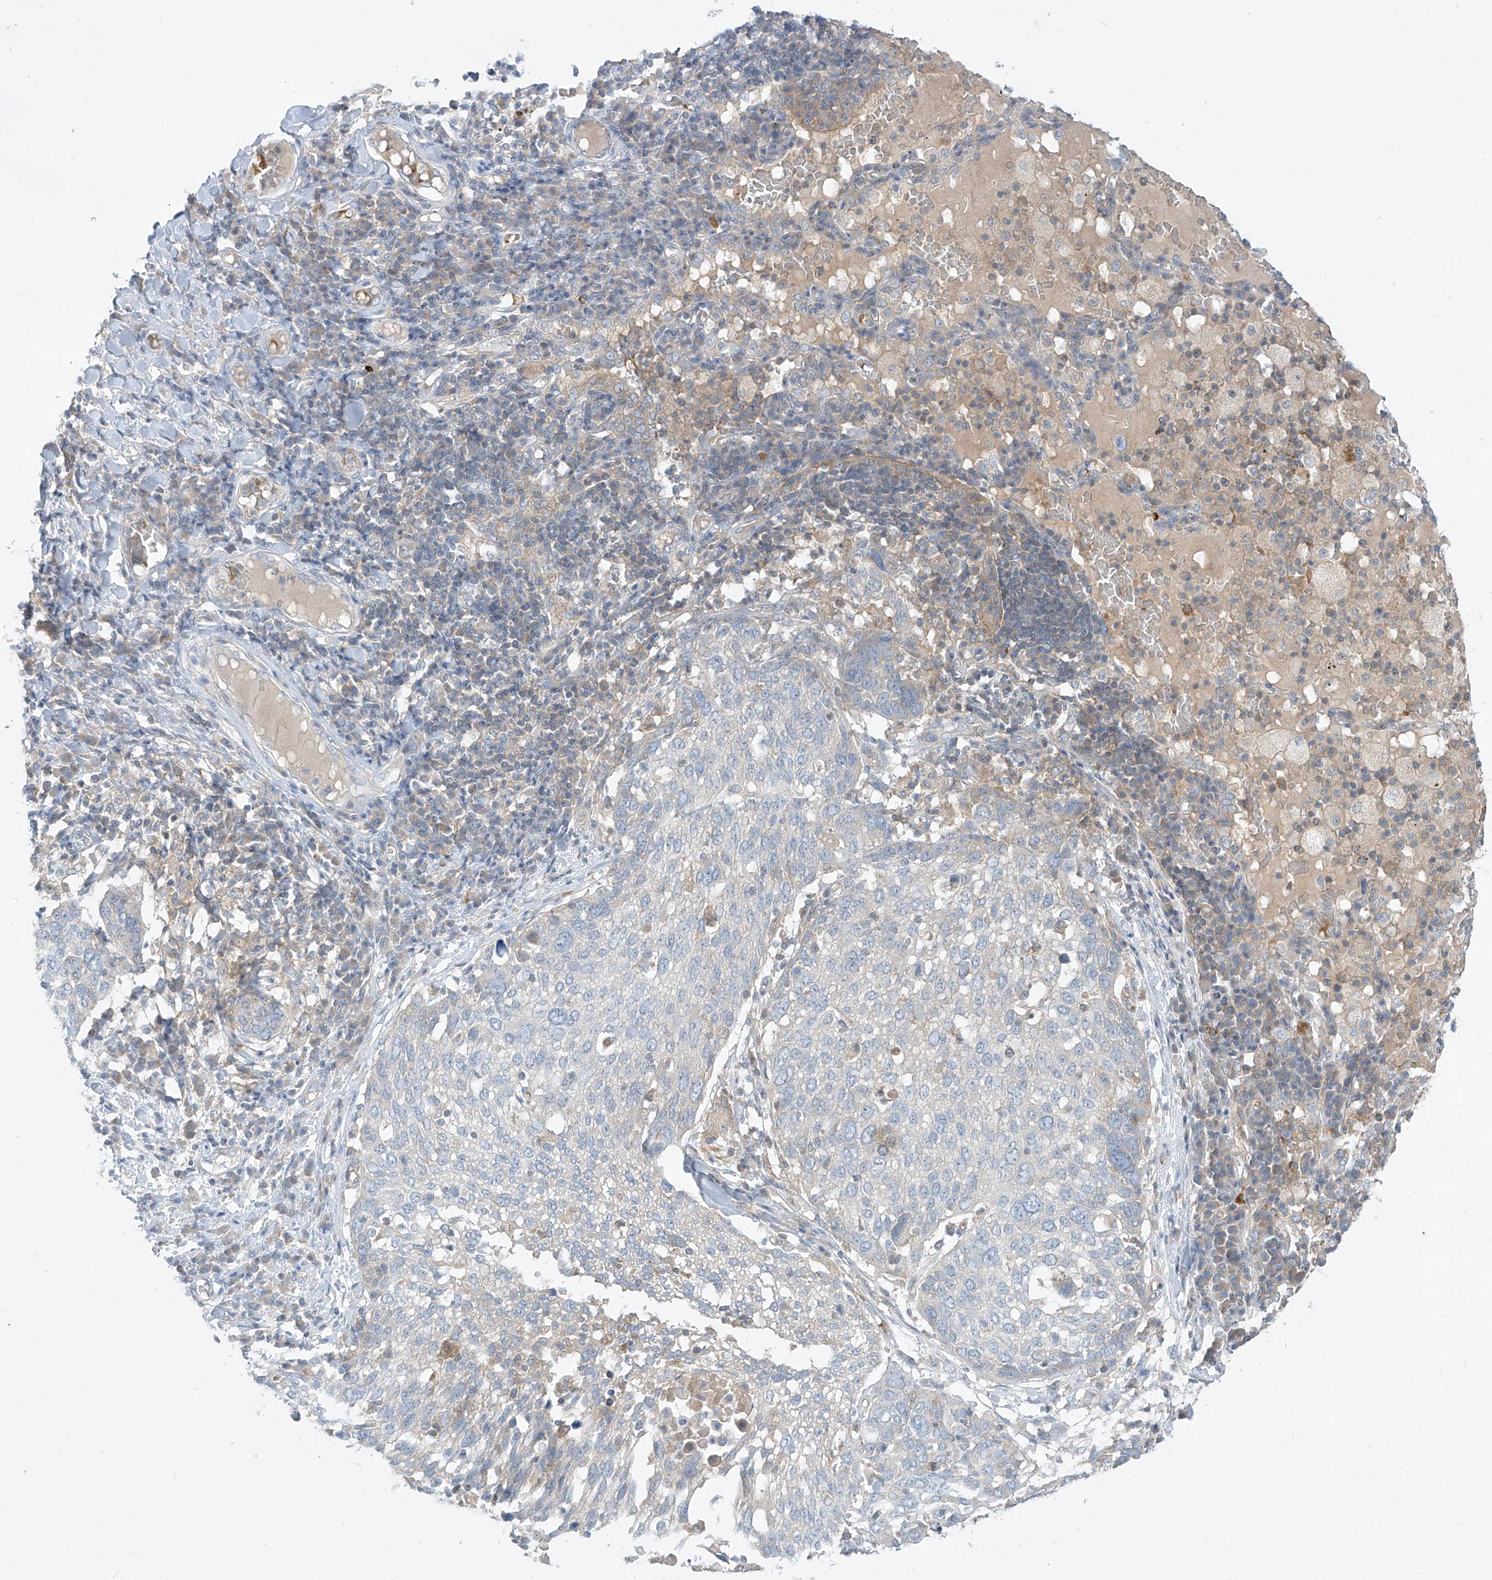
{"staining": {"intensity": "negative", "quantity": "none", "location": "none"}, "tissue": "lung cancer", "cell_type": "Tumor cells", "image_type": "cancer", "snomed": [{"axis": "morphology", "description": "Squamous cell carcinoma, NOS"}, {"axis": "topography", "description": "Lung"}], "caption": "Tumor cells are negative for brown protein staining in squamous cell carcinoma (lung).", "gene": "DGKQ", "patient": {"sex": "male", "age": 65}}